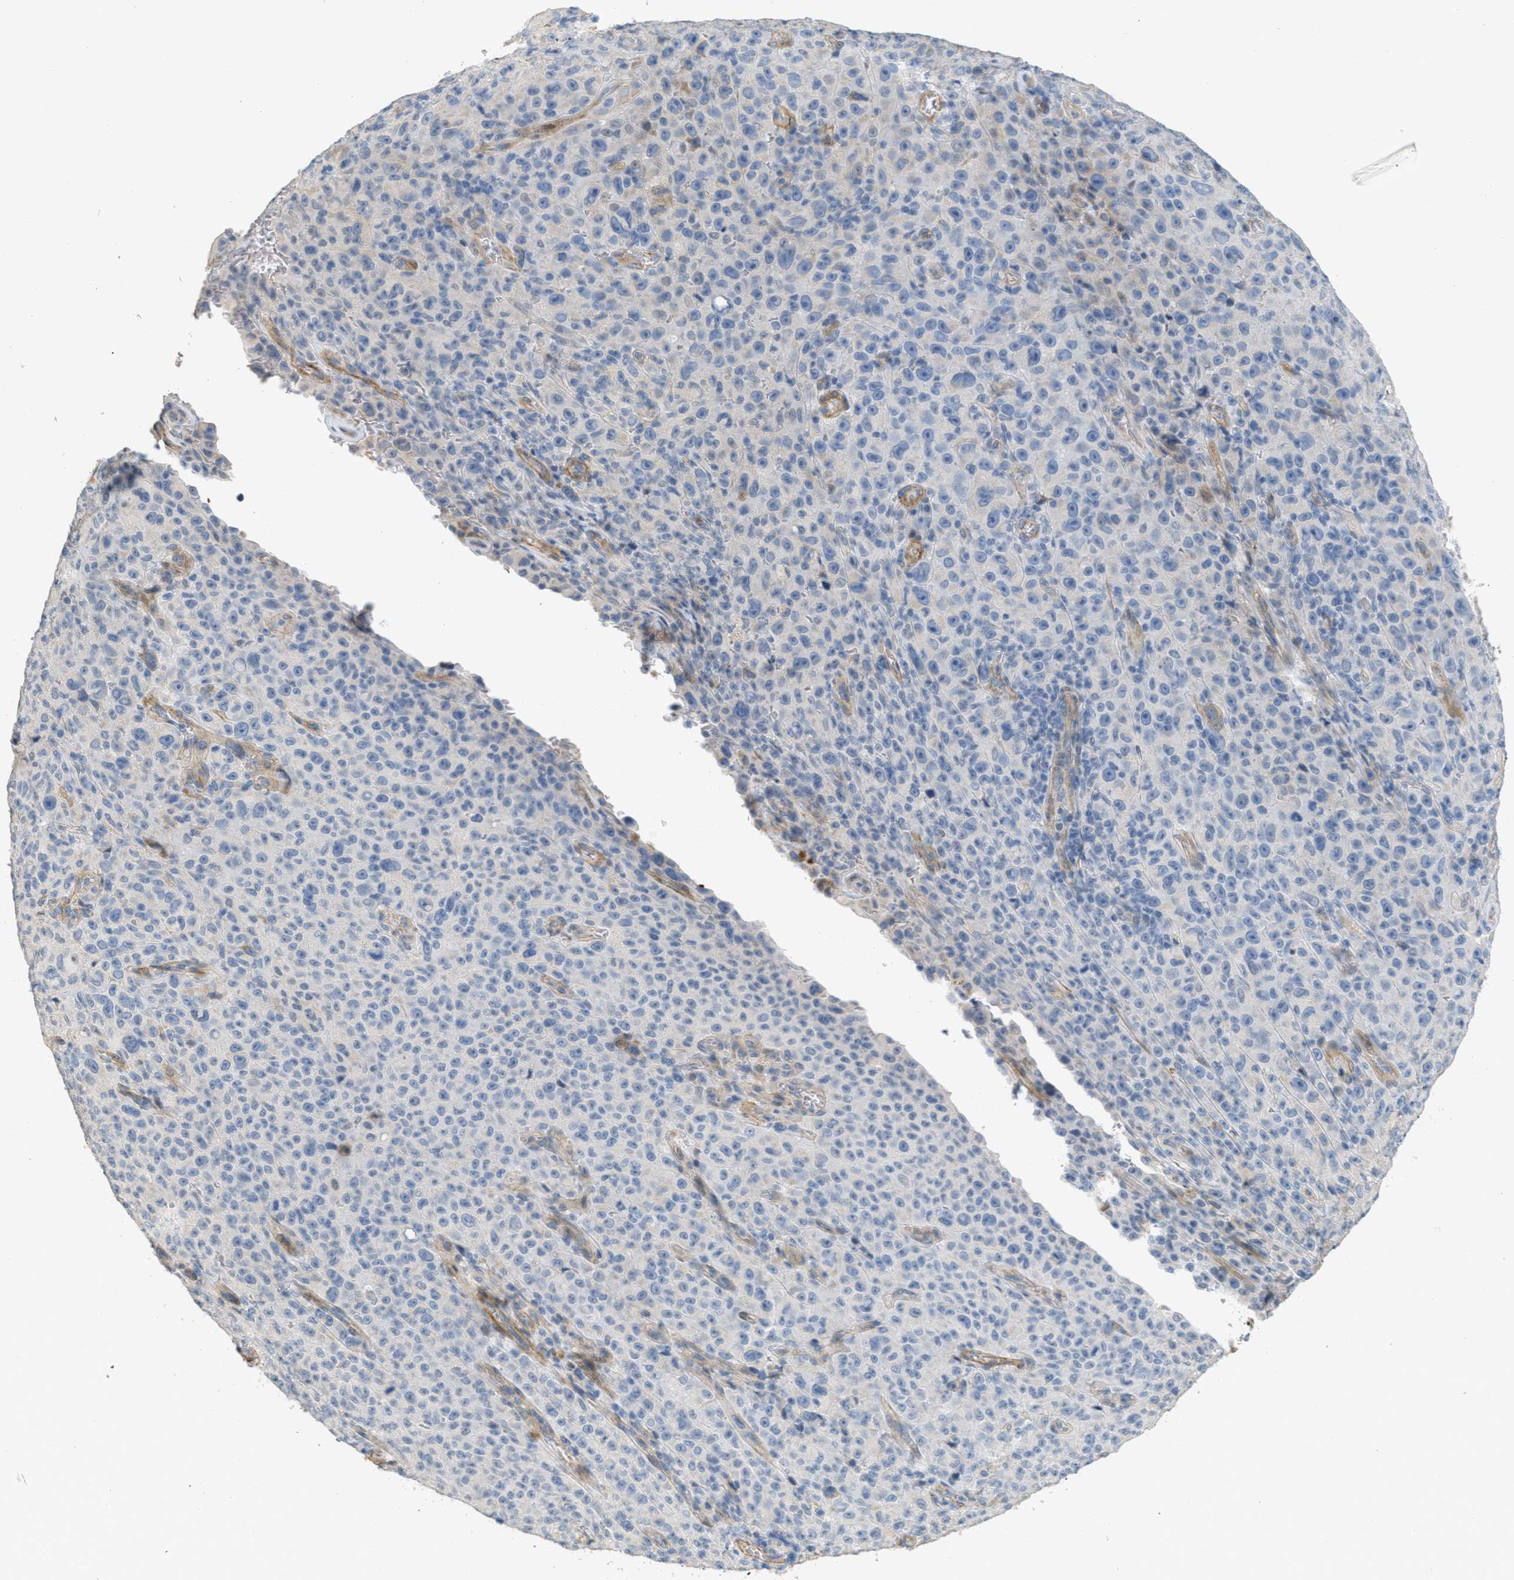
{"staining": {"intensity": "negative", "quantity": "none", "location": "none"}, "tissue": "melanoma", "cell_type": "Tumor cells", "image_type": "cancer", "snomed": [{"axis": "morphology", "description": "Malignant melanoma, NOS"}, {"axis": "topography", "description": "Skin"}], "caption": "IHC of melanoma displays no positivity in tumor cells.", "gene": "MRS2", "patient": {"sex": "female", "age": 82}}